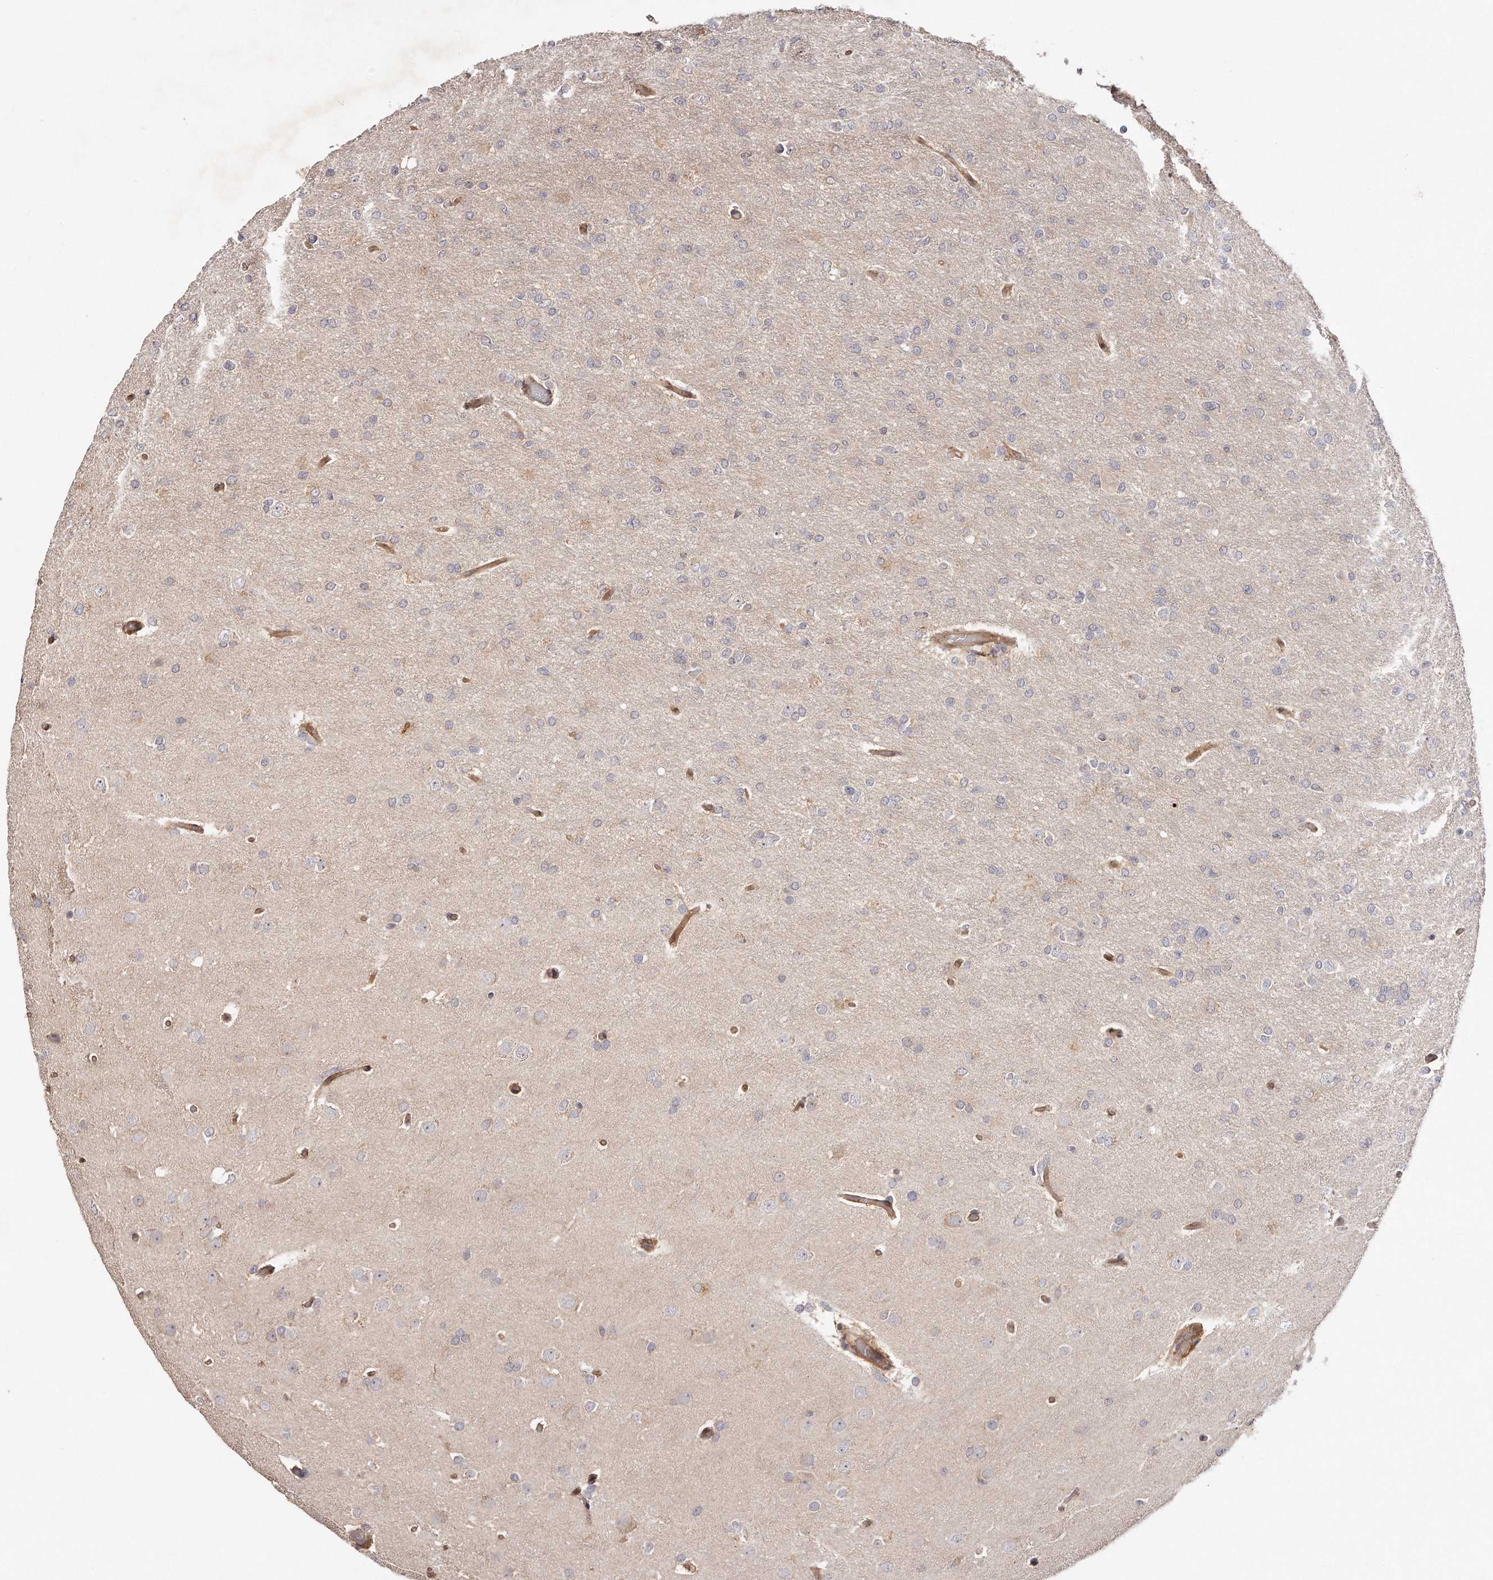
{"staining": {"intensity": "negative", "quantity": "none", "location": "none"}, "tissue": "glioma", "cell_type": "Tumor cells", "image_type": "cancer", "snomed": [{"axis": "morphology", "description": "Glioma, malignant, High grade"}, {"axis": "topography", "description": "Cerebral cortex"}], "caption": "The immunohistochemistry photomicrograph has no significant expression in tumor cells of glioma tissue.", "gene": "GBP4", "patient": {"sex": "female", "age": 36}}